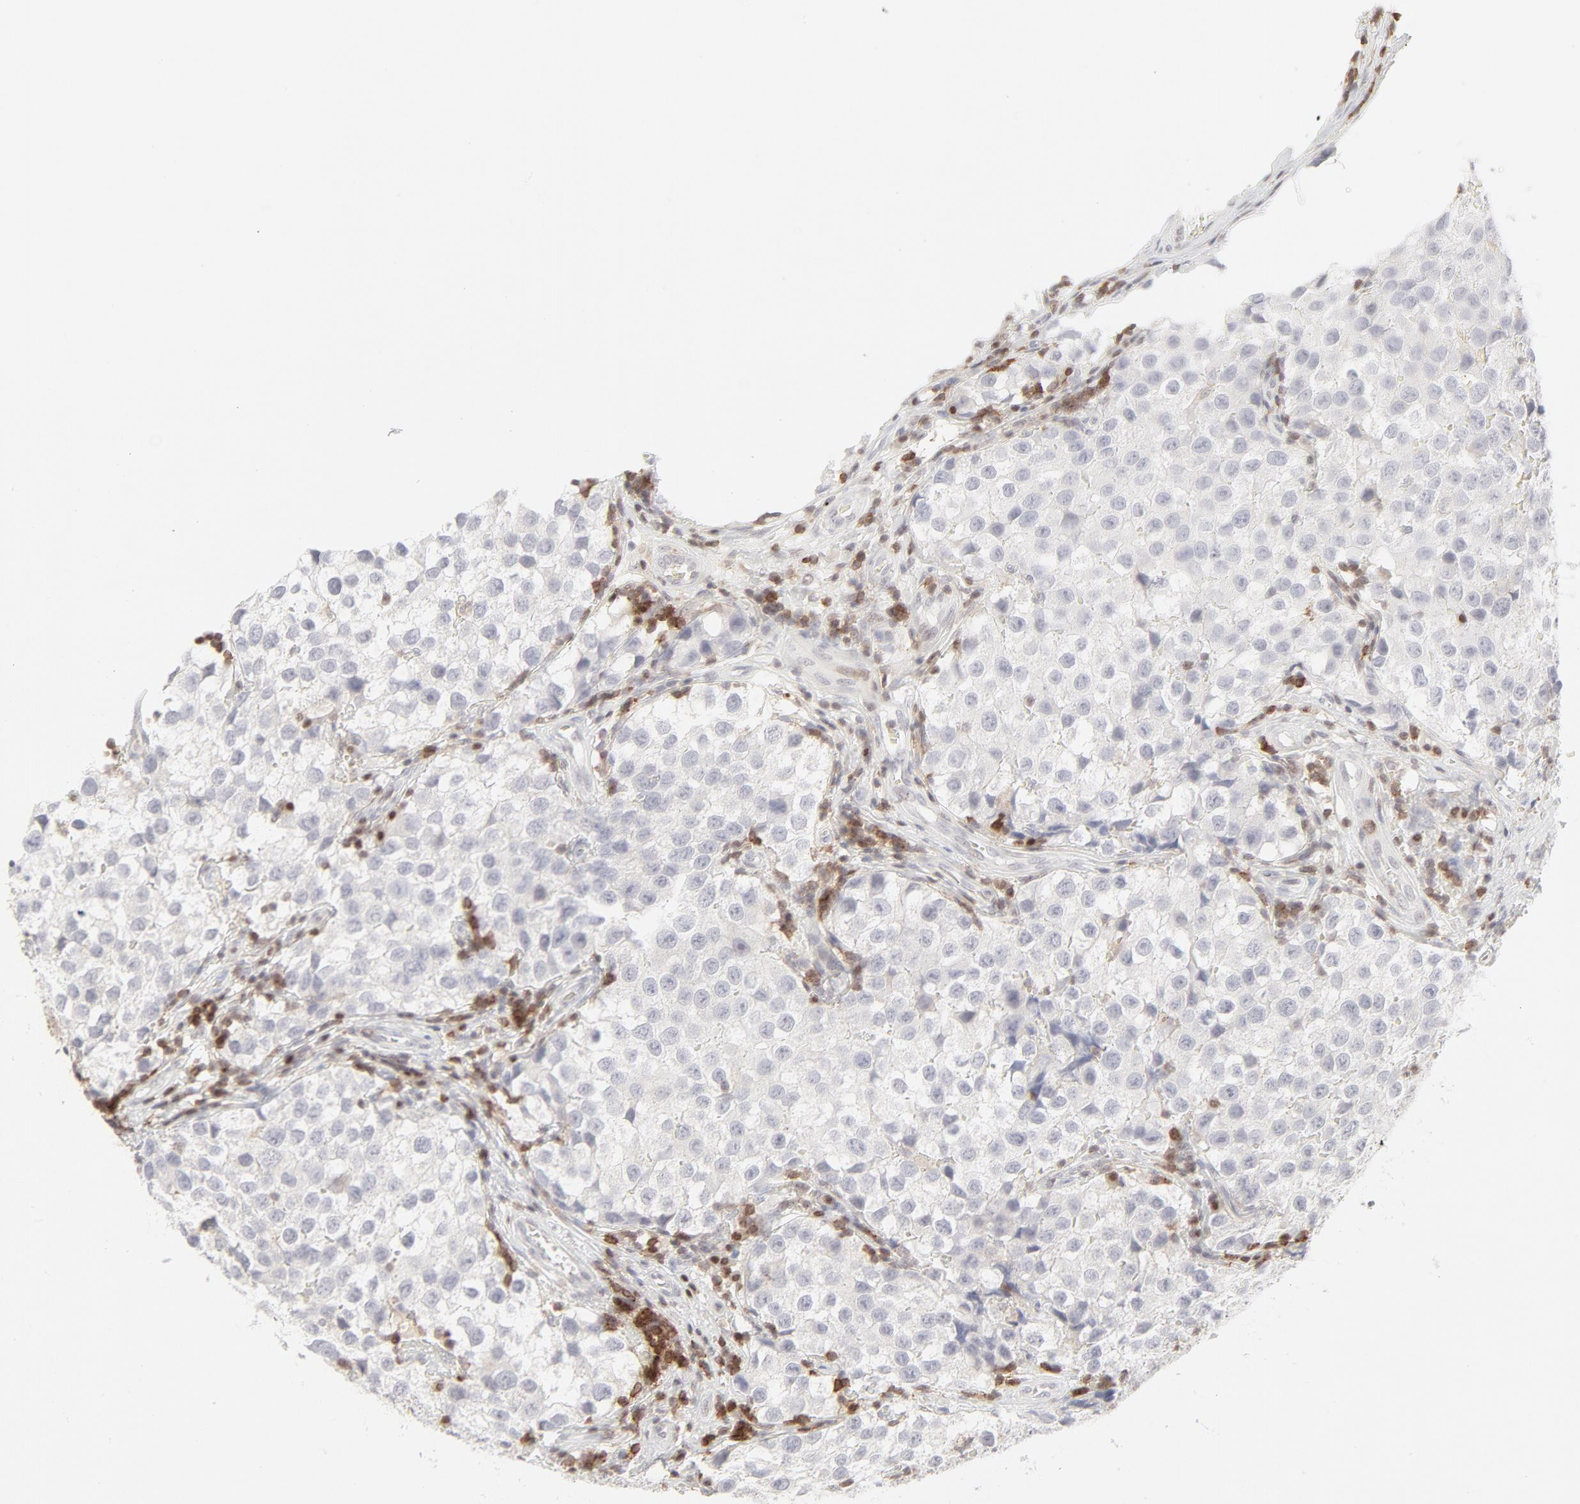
{"staining": {"intensity": "negative", "quantity": "none", "location": "none"}, "tissue": "testis cancer", "cell_type": "Tumor cells", "image_type": "cancer", "snomed": [{"axis": "morphology", "description": "Seminoma, NOS"}, {"axis": "topography", "description": "Testis"}], "caption": "Immunohistochemistry image of neoplastic tissue: testis seminoma stained with DAB demonstrates no significant protein expression in tumor cells. Brightfield microscopy of immunohistochemistry (IHC) stained with DAB (brown) and hematoxylin (blue), captured at high magnification.", "gene": "PRKCB", "patient": {"sex": "male", "age": 39}}